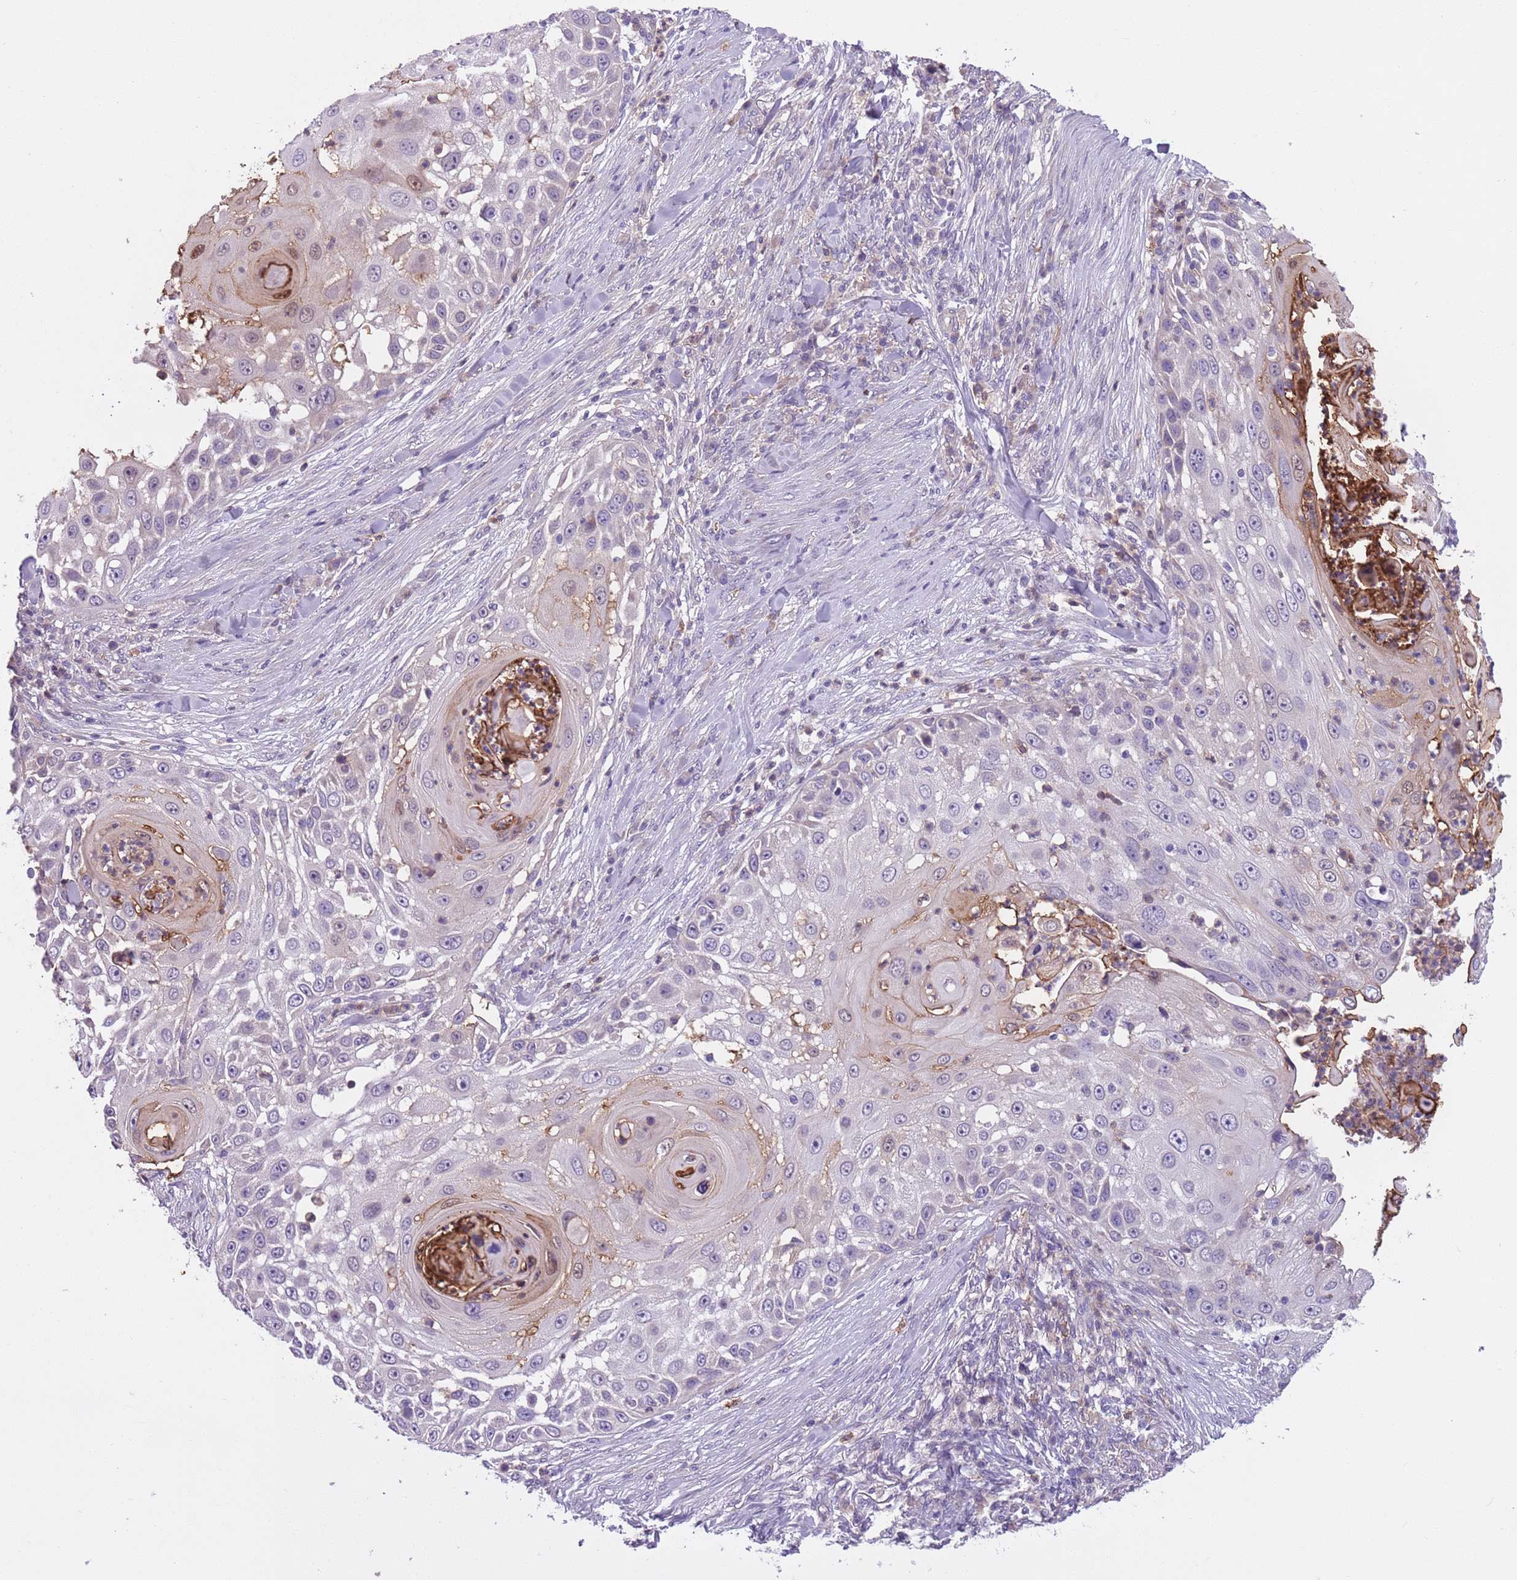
{"staining": {"intensity": "negative", "quantity": "none", "location": "none"}, "tissue": "skin cancer", "cell_type": "Tumor cells", "image_type": "cancer", "snomed": [{"axis": "morphology", "description": "Squamous cell carcinoma, NOS"}, {"axis": "topography", "description": "Skin"}], "caption": "IHC photomicrograph of human skin cancer (squamous cell carcinoma) stained for a protein (brown), which displays no positivity in tumor cells.", "gene": "JAML", "patient": {"sex": "female", "age": 44}}